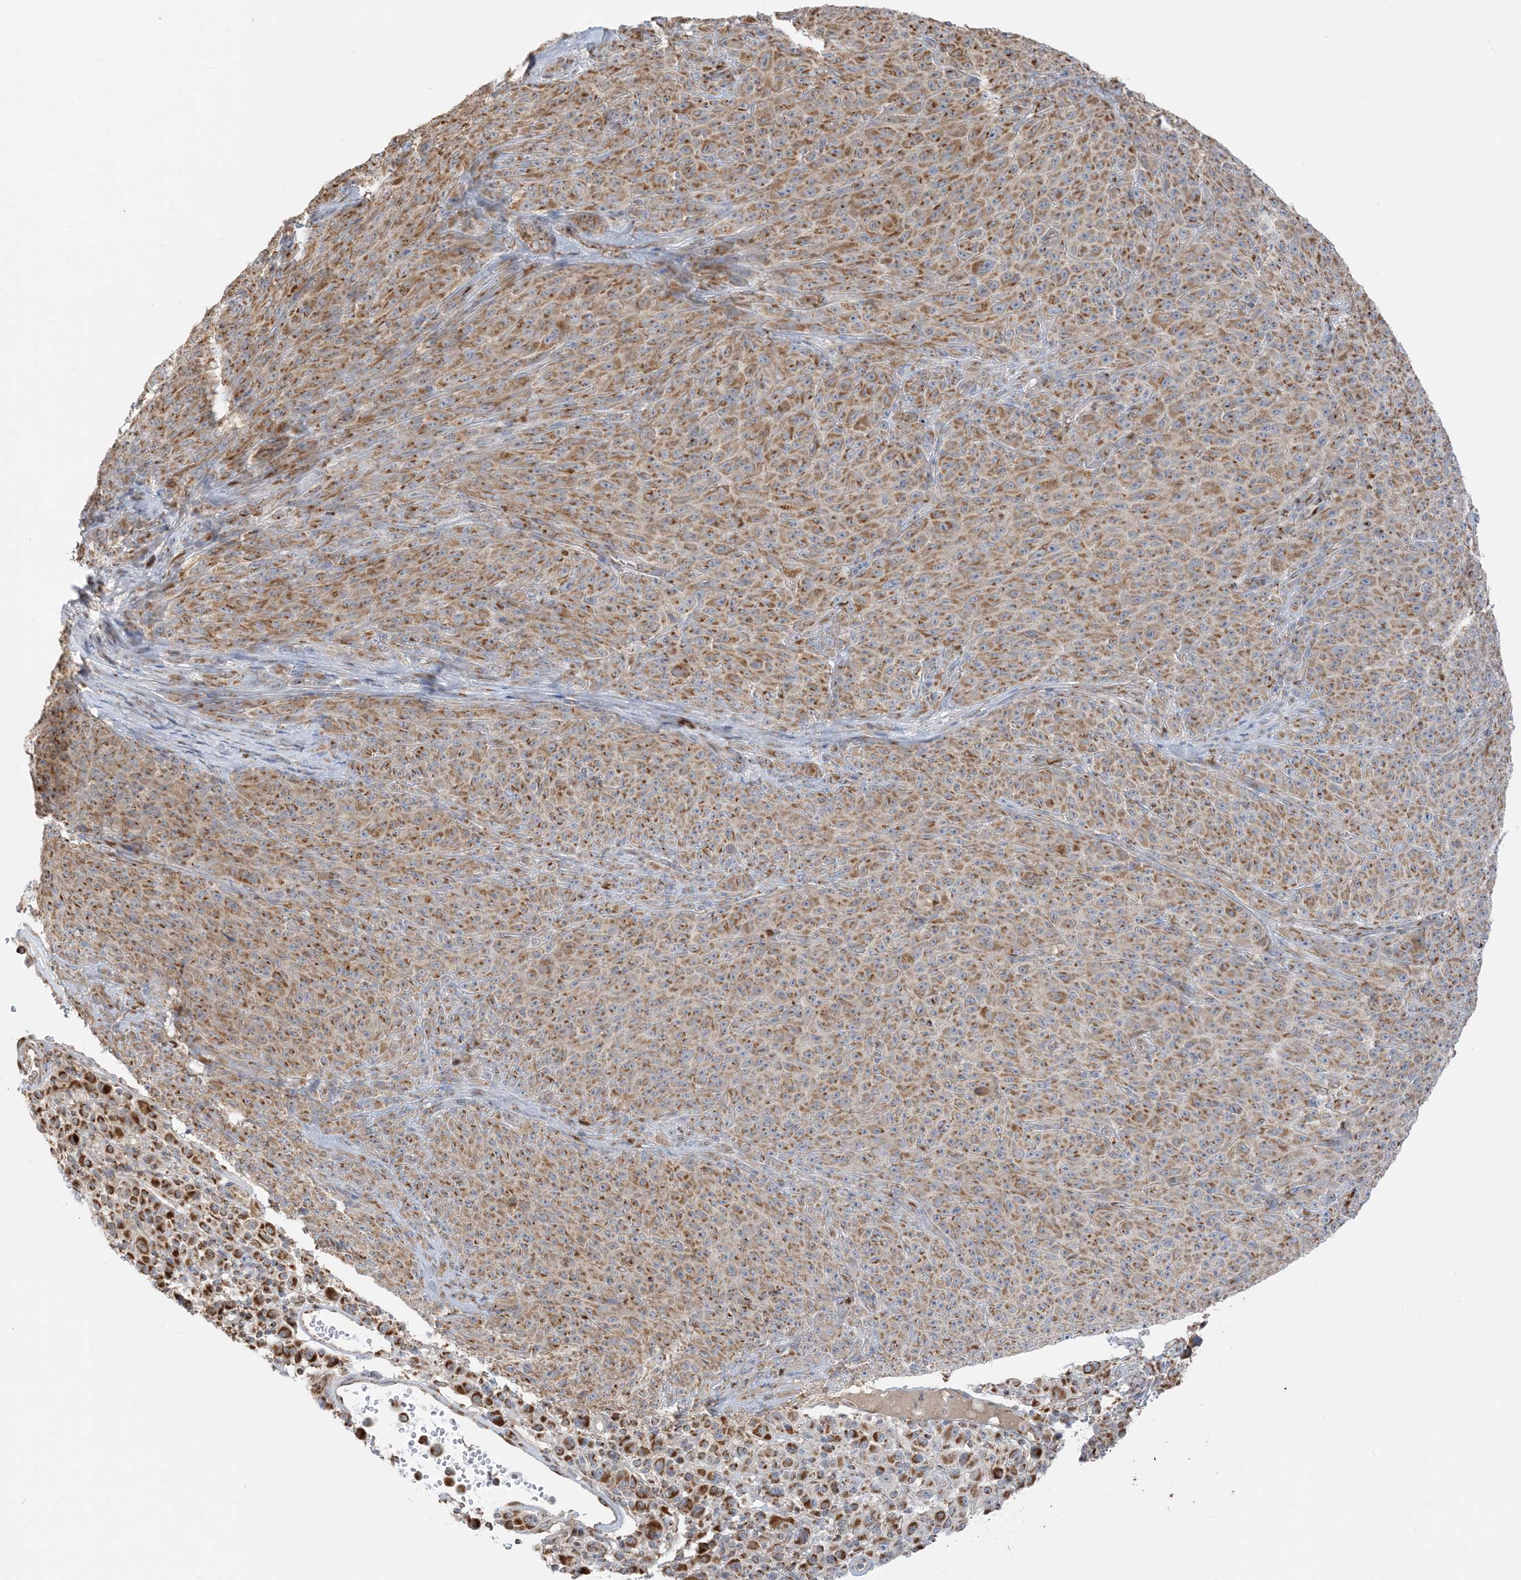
{"staining": {"intensity": "moderate", "quantity": ">75%", "location": "cytoplasmic/membranous"}, "tissue": "melanoma", "cell_type": "Tumor cells", "image_type": "cancer", "snomed": [{"axis": "morphology", "description": "Malignant melanoma, NOS"}, {"axis": "topography", "description": "Skin"}], "caption": "This is an image of immunohistochemistry (IHC) staining of malignant melanoma, which shows moderate expression in the cytoplasmic/membranous of tumor cells.", "gene": "SLC25A12", "patient": {"sex": "female", "age": 82}}